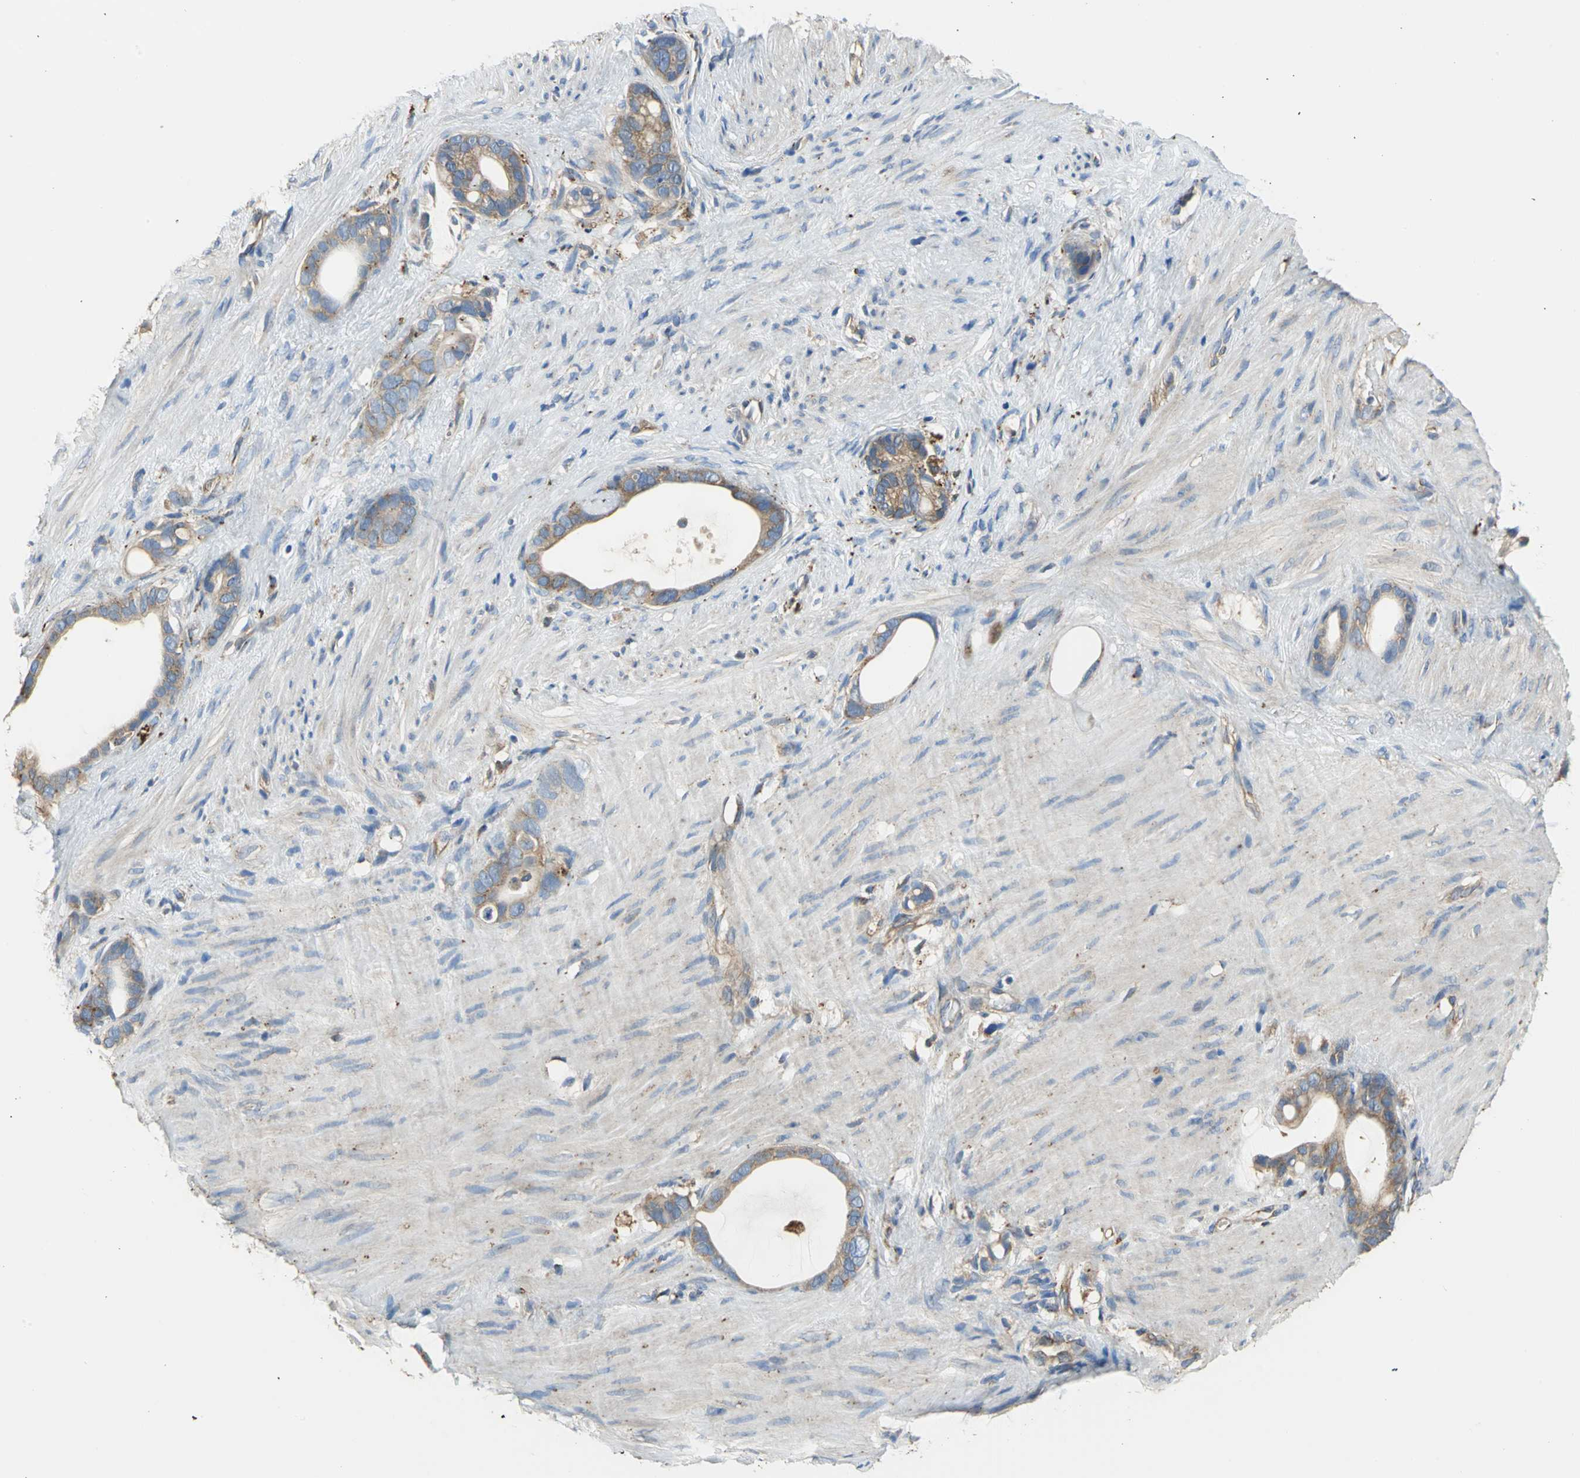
{"staining": {"intensity": "weak", "quantity": "25%-75%", "location": "cytoplasmic/membranous"}, "tissue": "stomach cancer", "cell_type": "Tumor cells", "image_type": "cancer", "snomed": [{"axis": "morphology", "description": "Adenocarcinoma, NOS"}, {"axis": "topography", "description": "Stomach"}], "caption": "Human stomach cancer (adenocarcinoma) stained for a protein (brown) displays weak cytoplasmic/membranous positive expression in approximately 25%-75% of tumor cells.", "gene": "DIAPH2", "patient": {"sex": "female", "age": 75}}